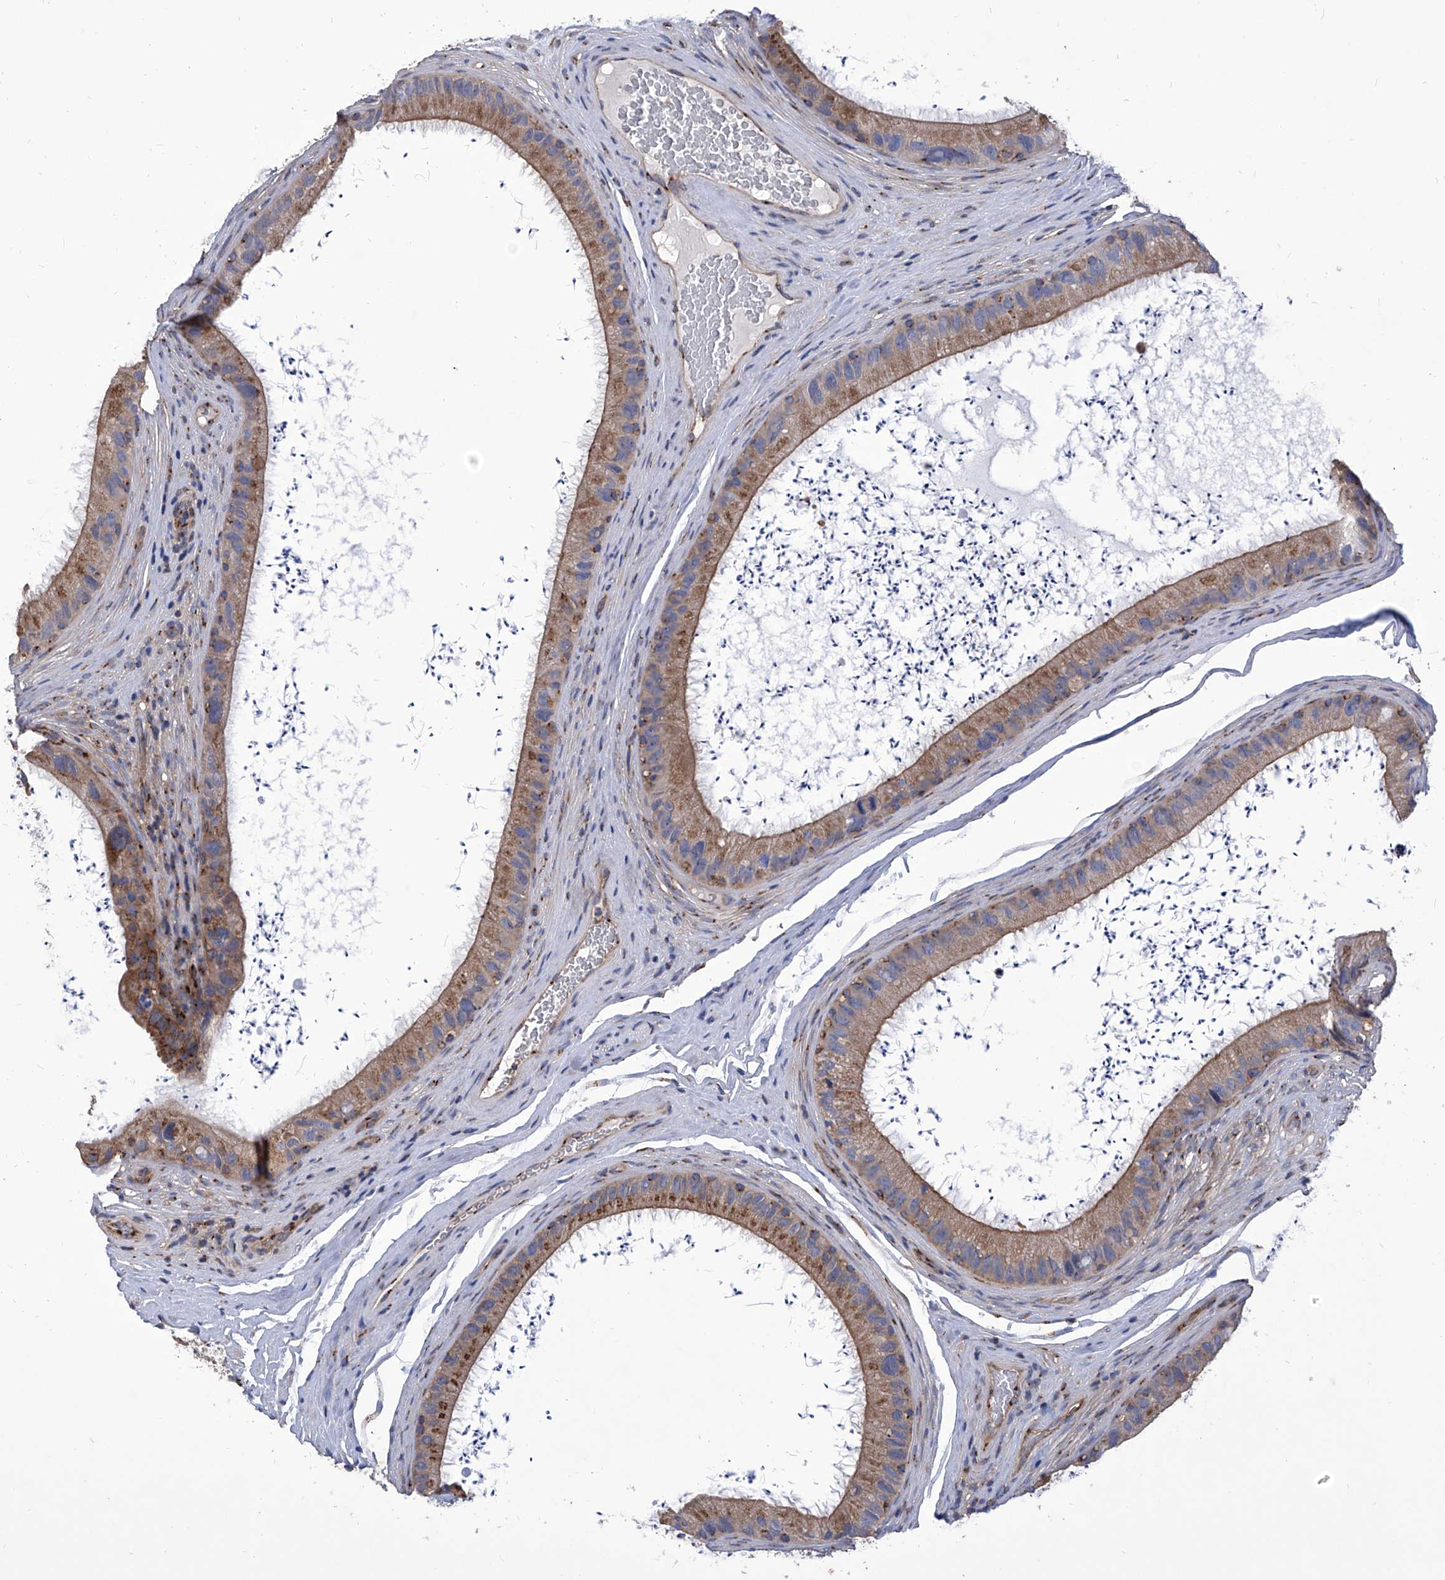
{"staining": {"intensity": "moderate", "quantity": "25%-75%", "location": "cytoplasmic/membranous"}, "tissue": "epididymis", "cell_type": "Glandular cells", "image_type": "normal", "snomed": [{"axis": "morphology", "description": "Normal tissue, NOS"}, {"axis": "topography", "description": "Epididymis, spermatic cord, NOS"}], "caption": "Protein positivity by immunohistochemistry (IHC) demonstrates moderate cytoplasmic/membranous expression in approximately 25%-75% of glandular cells in normal epididymis. The protein is shown in brown color, while the nuclei are stained blue.", "gene": "TJAP1", "patient": {"sex": "male", "age": 50}}